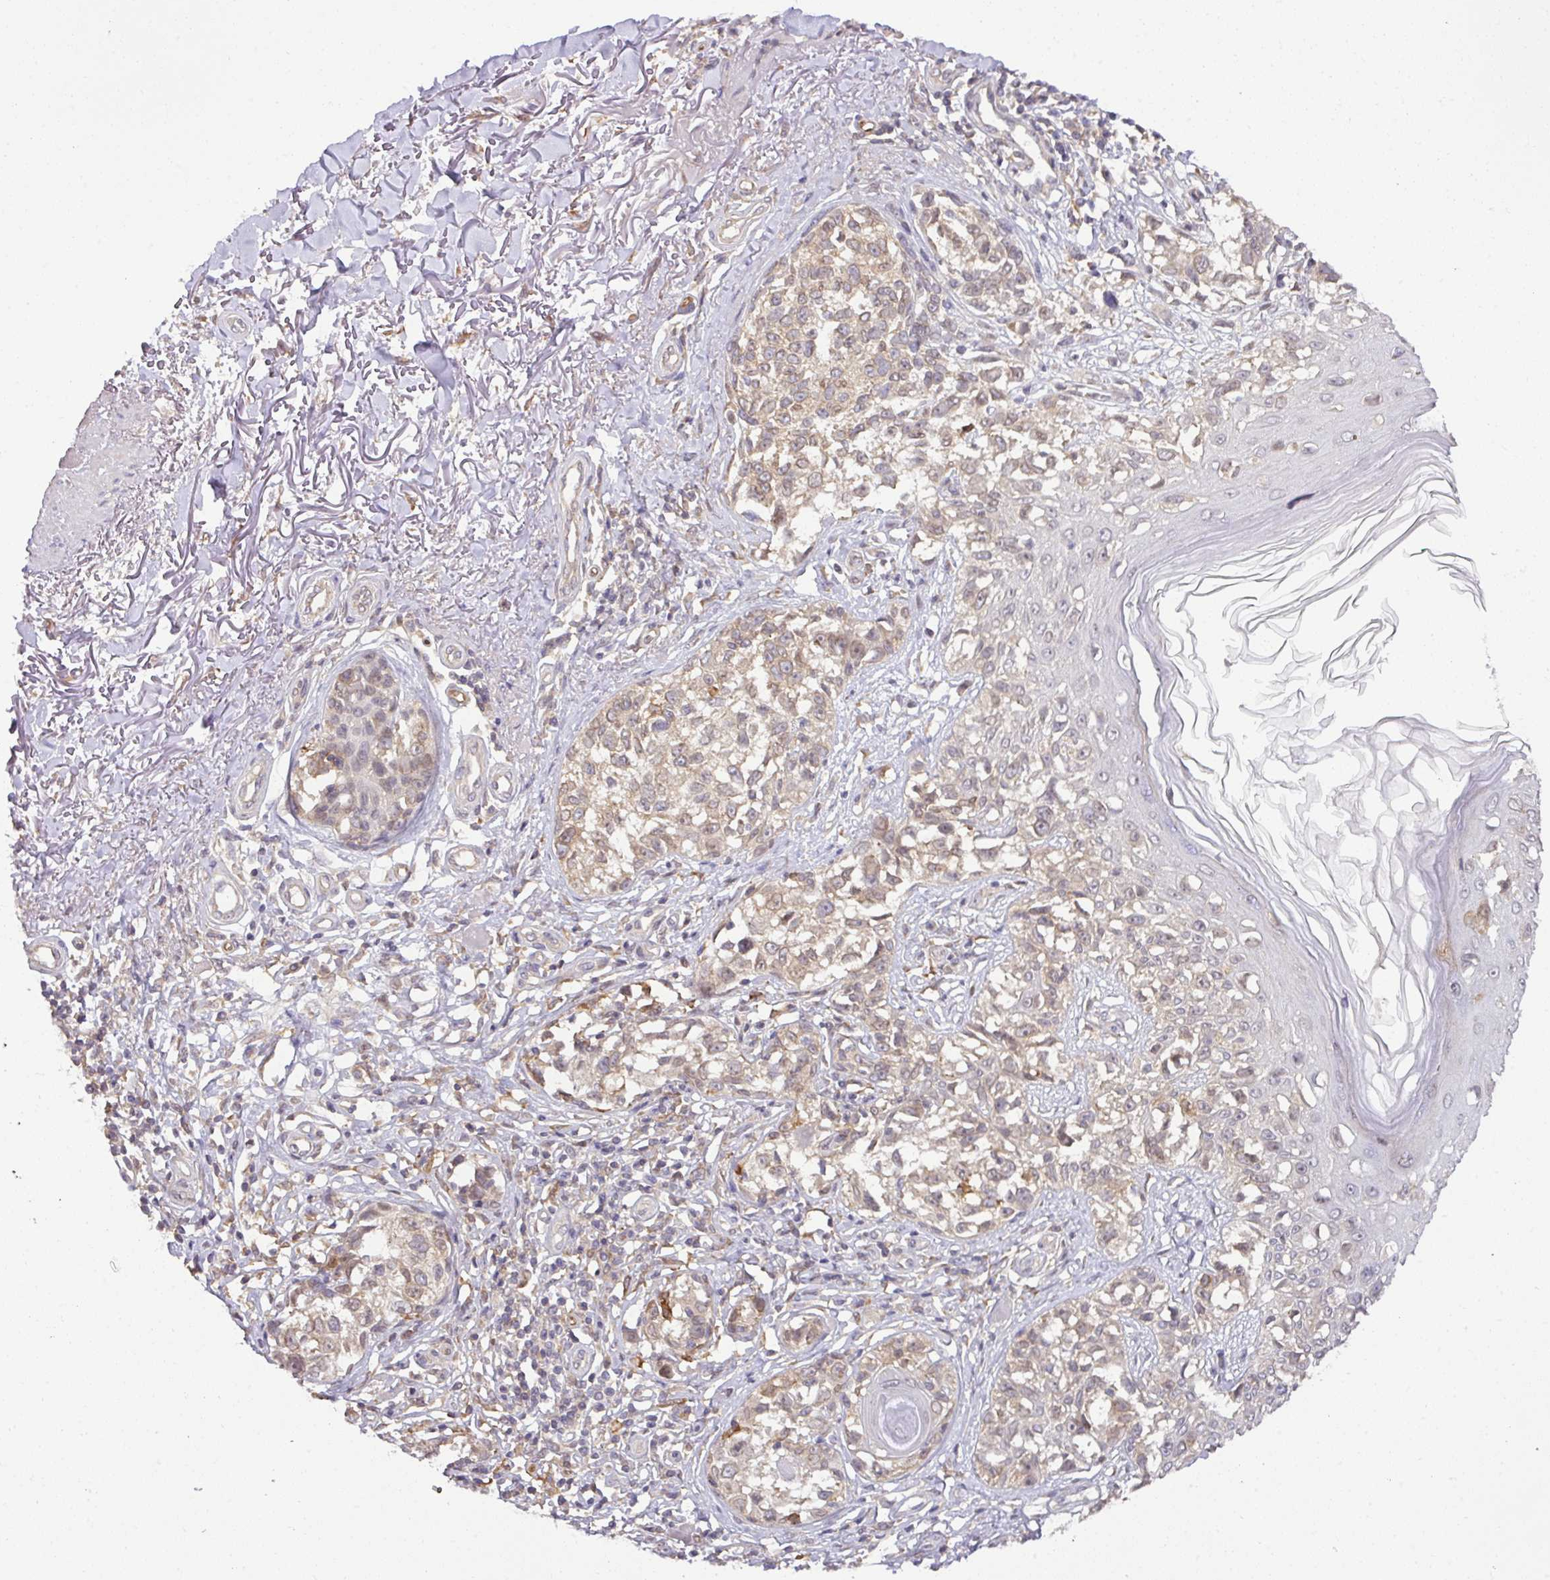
{"staining": {"intensity": "weak", "quantity": ">75%", "location": "cytoplasmic/membranous"}, "tissue": "melanoma", "cell_type": "Tumor cells", "image_type": "cancer", "snomed": [{"axis": "morphology", "description": "Malignant melanoma, NOS"}, {"axis": "topography", "description": "Skin"}], "caption": "Tumor cells display weak cytoplasmic/membranous staining in approximately >75% of cells in melanoma.", "gene": "GCNT7", "patient": {"sex": "male", "age": 73}}